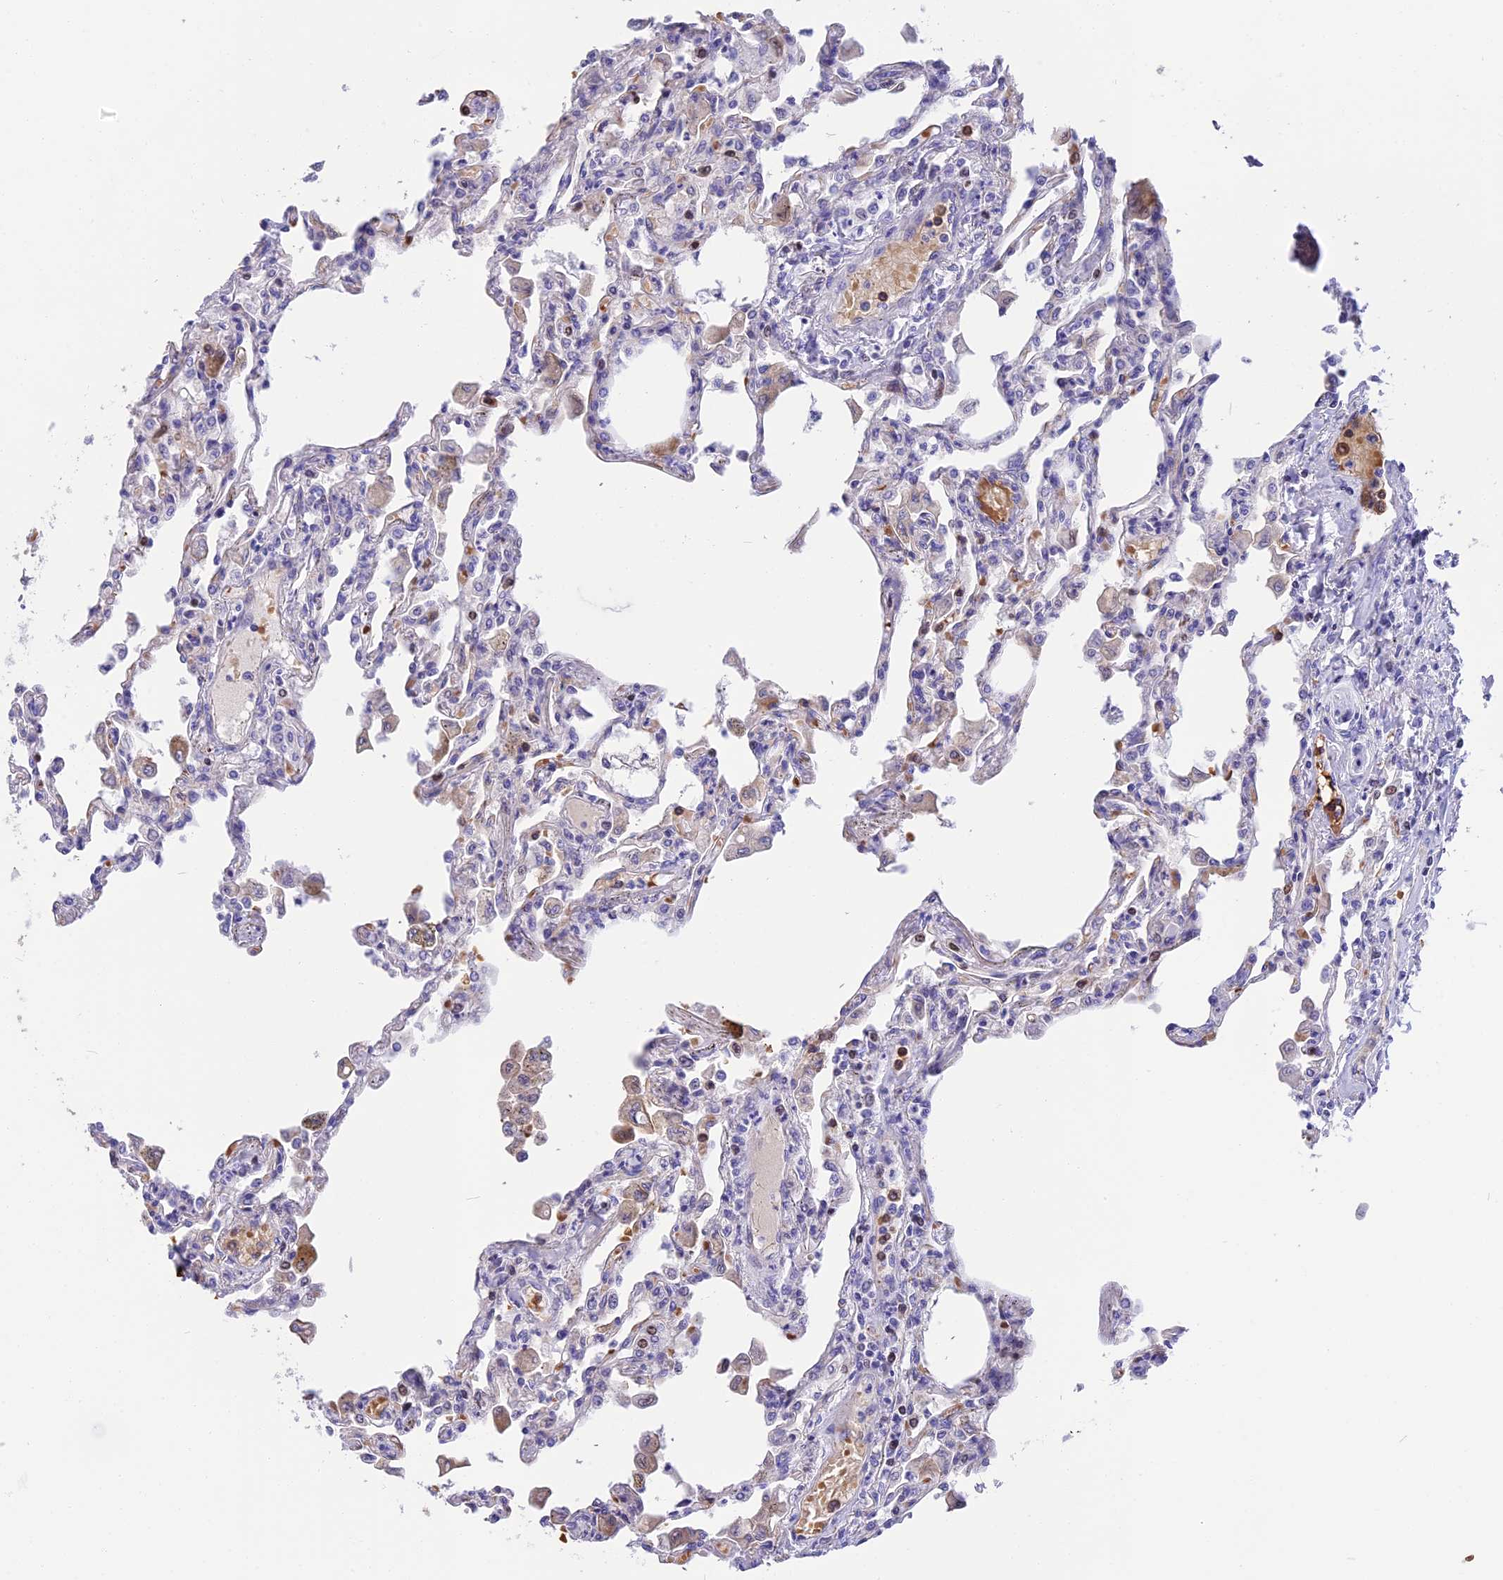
{"staining": {"intensity": "negative", "quantity": "none", "location": "none"}, "tissue": "lung", "cell_type": "Alveolar cells", "image_type": "normal", "snomed": [{"axis": "morphology", "description": "Normal tissue, NOS"}, {"axis": "topography", "description": "Bronchus"}, {"axis": "topography", "description": "Lung"}], "caption": "The histopathology image exhibits no staining of alveolar cells in benign lung.", "gene": "TNNC2", "patient": {"sex": "female", "age": 49}}